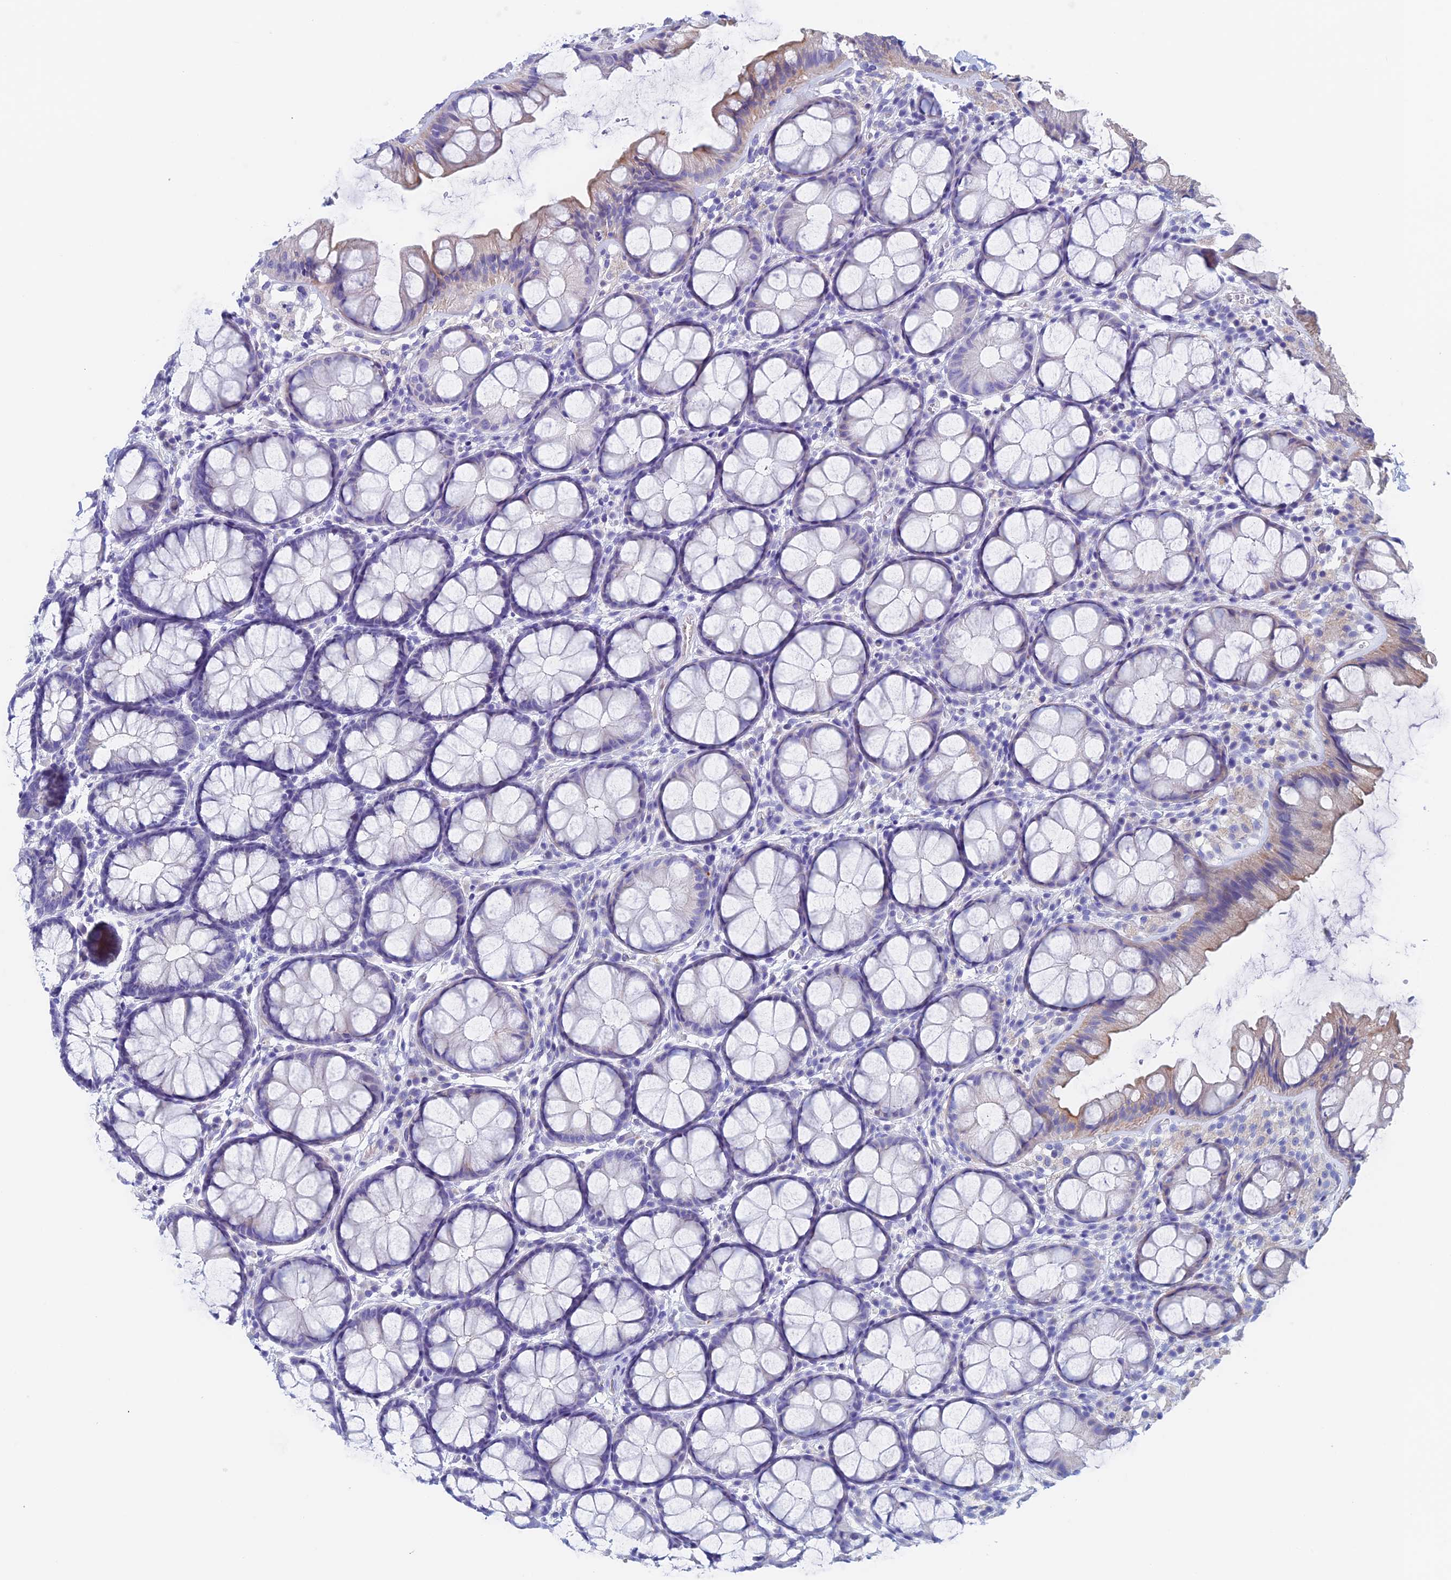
{"staining": {"intensity": "weak", "quantity": "<25%", "location": "cytoplasmic/membranous"}, "tissue": "colon", "cell_type": "Glandular cells", "image_type": "normal", "snomed": [{"axis": "morphology", "description": "Normal tissue, NOS"}, {"axis": "topography", "description": "Colon"}], "caption": "An image of colon stained for a protein shows no brown staining in glandular cells.", "gene": "PSMC3IP", "patient": {"sex": "male", "age": 47}}